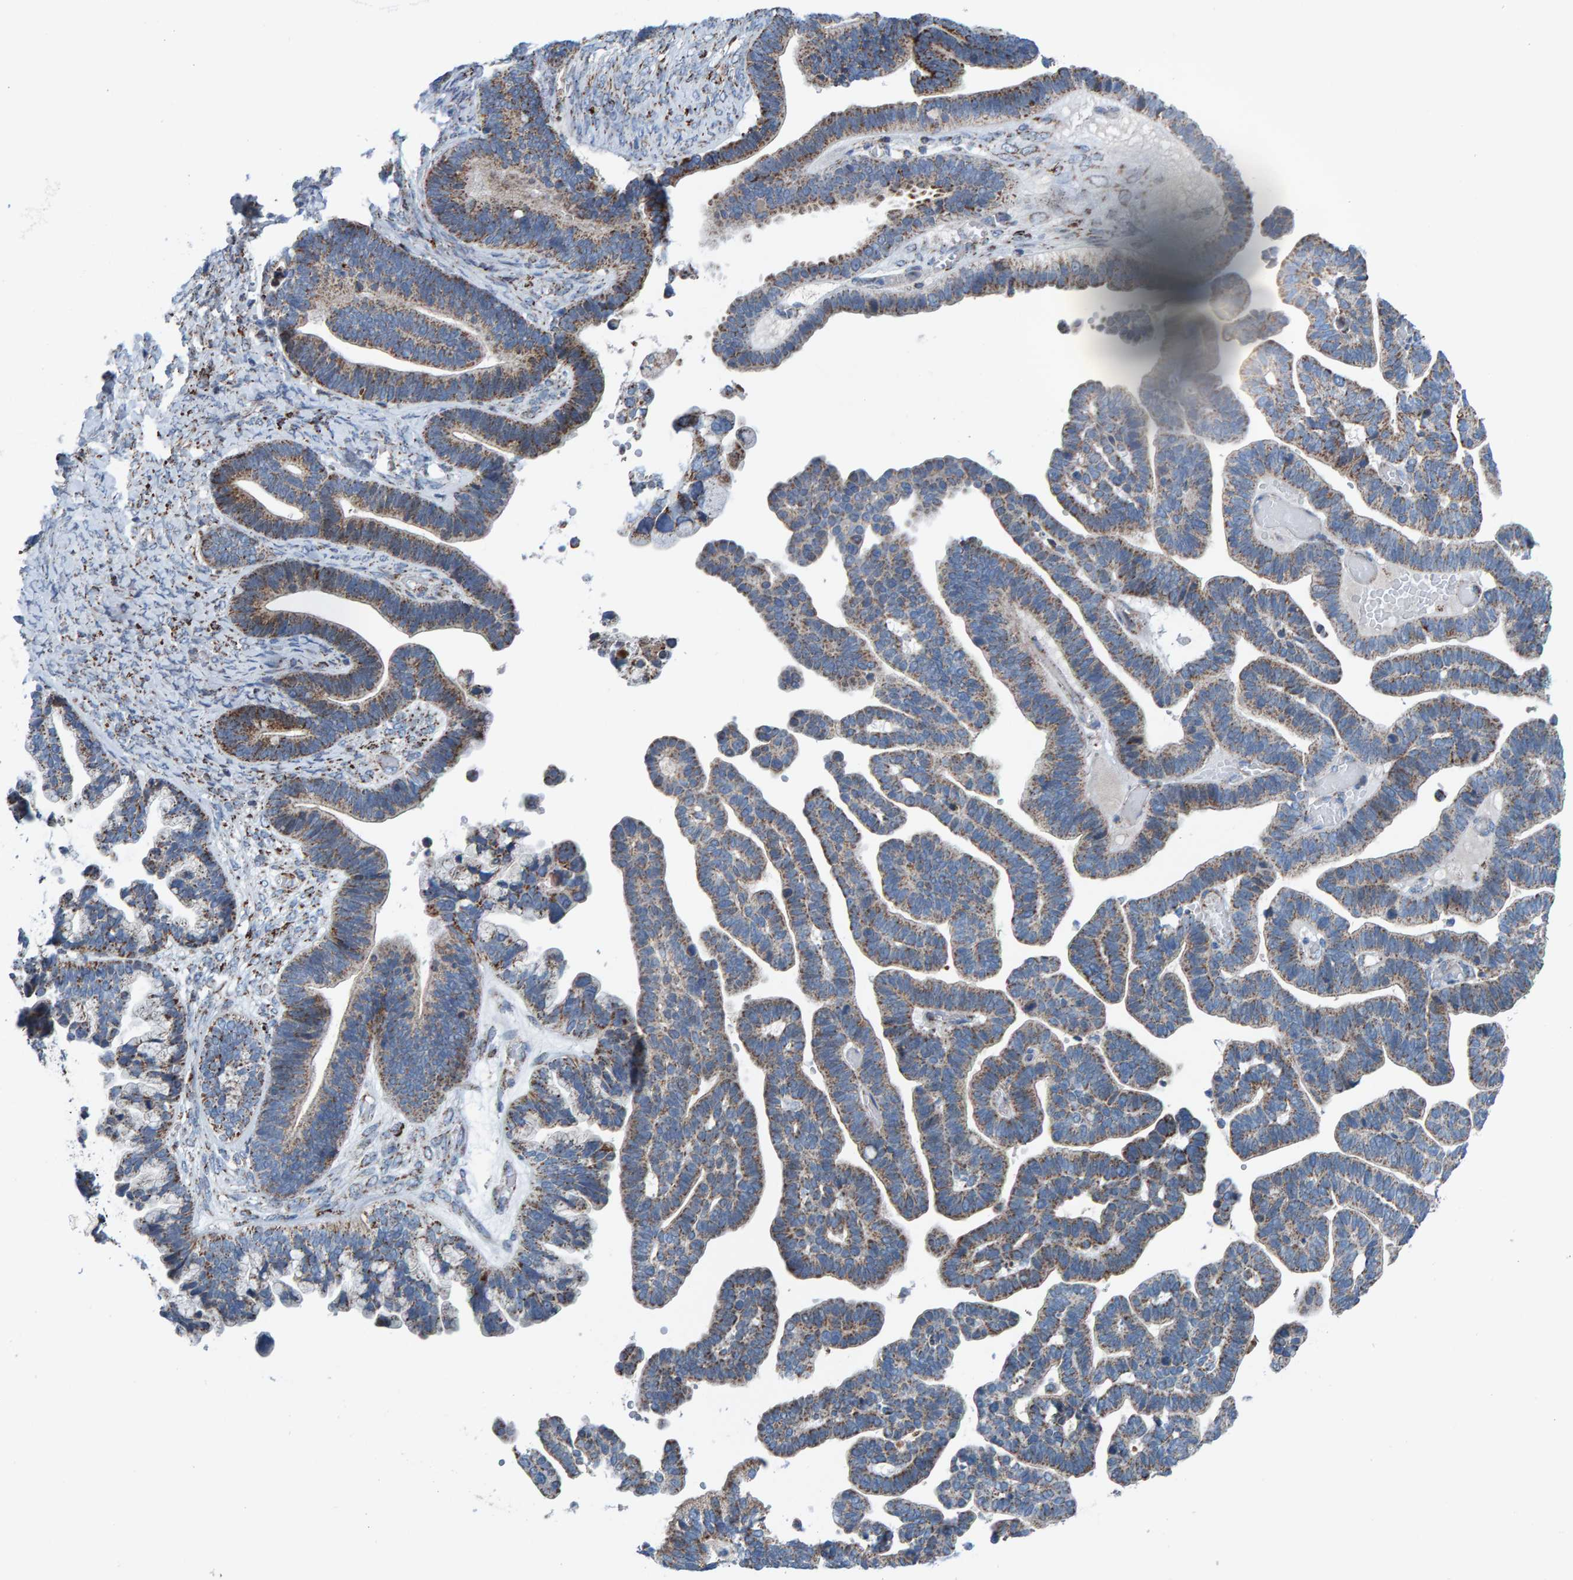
{"staining": {"intensity": "moderate", "quantity": ">75%", "location": "cytoplasmic/membranous"}, "tissue": "ovarian cancer", "cell_type": "Tumor cells", "image_type": "cancer", "snomed": [{"axis": "morphology", "description": "Cystadenocarcinoma, serous, NOS"}, {"axis": "topography", "description": "Ovary"}], "caption": "This micrograph displays serous cystadenocarcinoma (ovarian) stained with immunohistochemistry to label a protein in brown. The cytoplasmic/membranous of tumor cells show moderate positivity for the protein. Nuclei are counter-stained blue.", "gene": "ZNF48", "patient": {"sex": "female", "age": 56}}